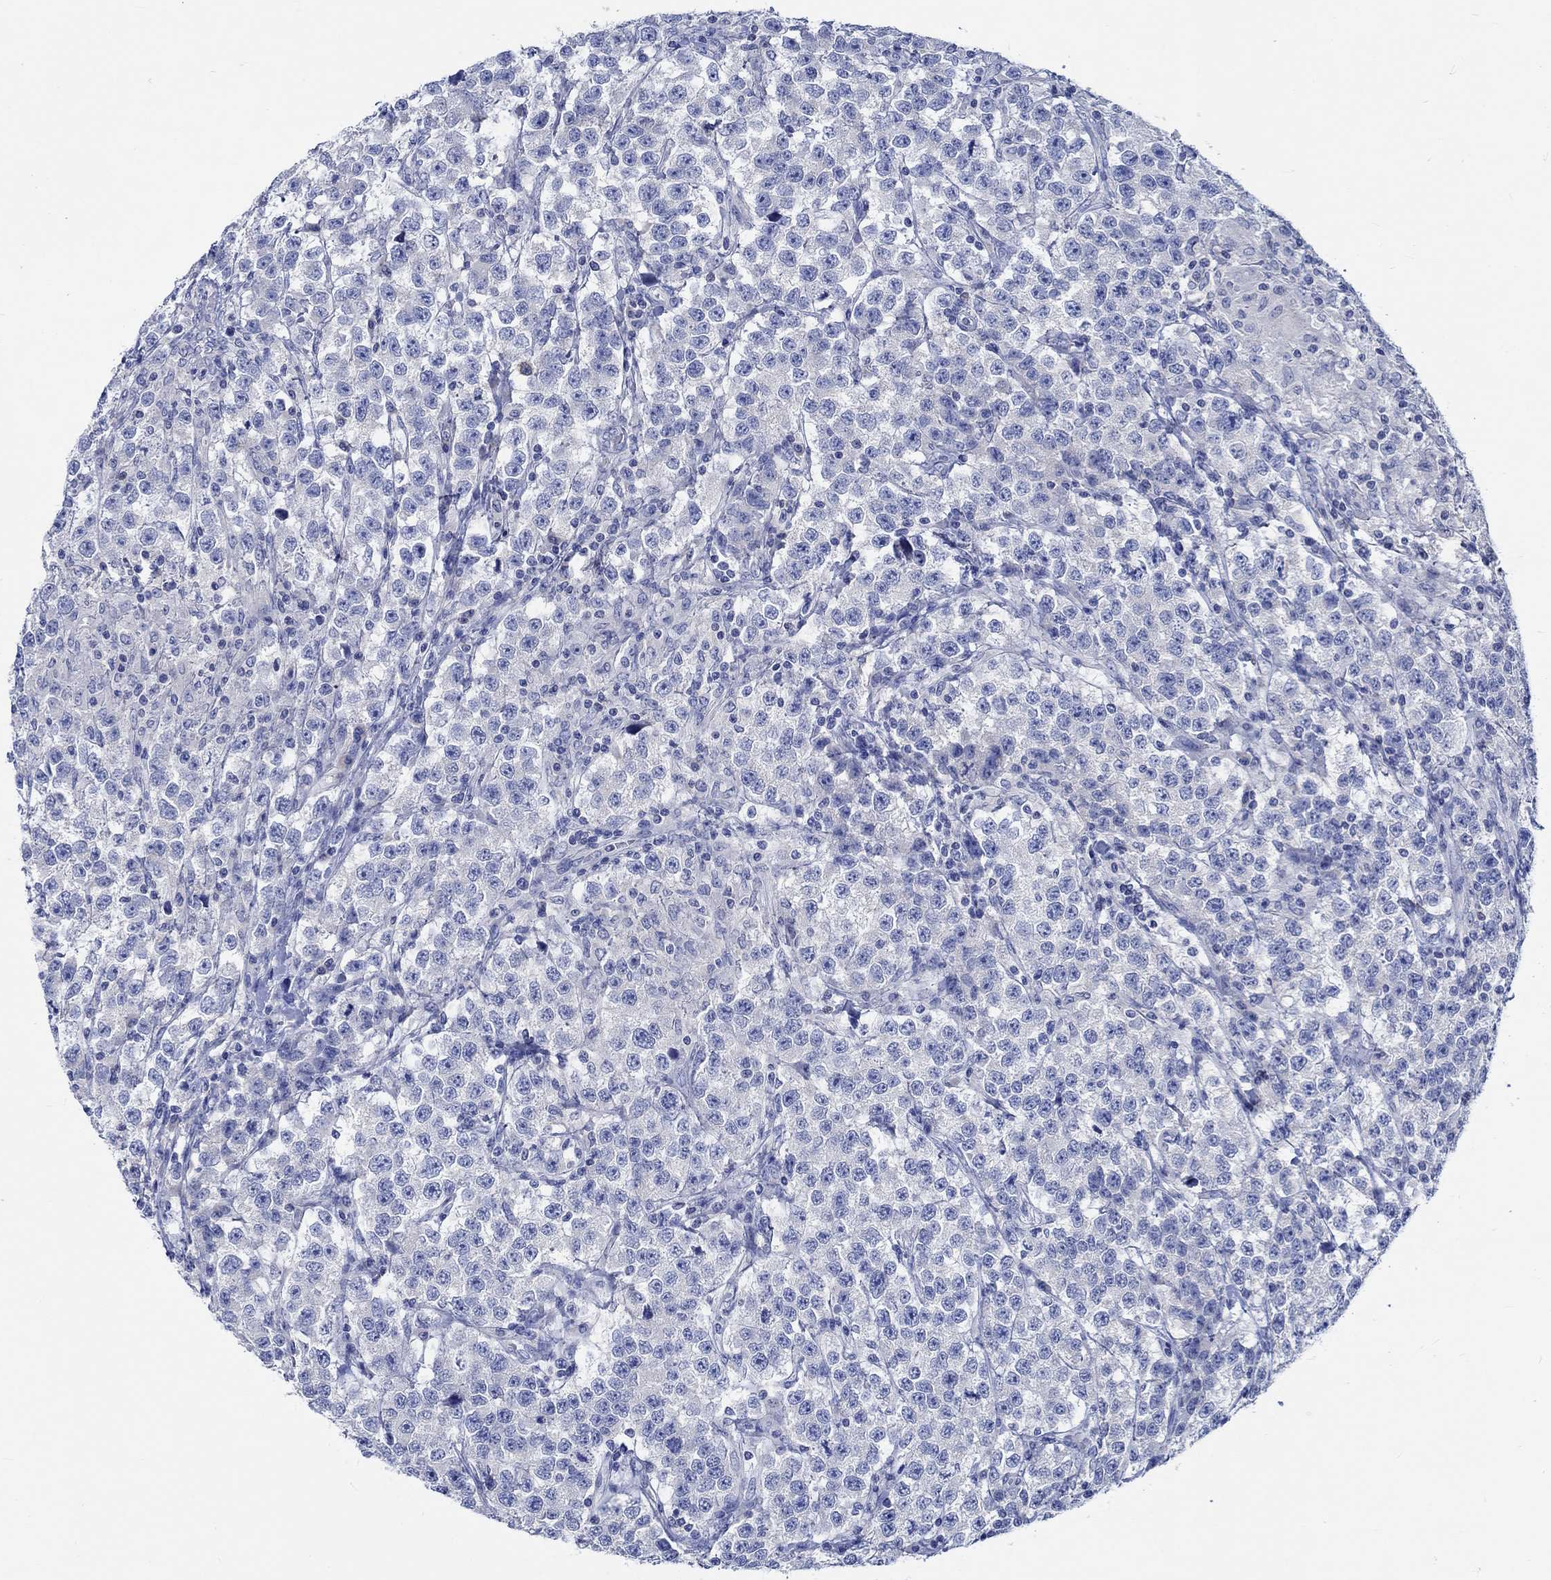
{"staining": {"intensity": "negative", "quantity": "none", "location": "none"}, "tissue": "testis cancer", "cell_type": "Tumor cells", "image_type": "cancer", "snomed": [{"axis": "morphology", "description": "Seminoma, NOS"}, {"axis": "topography", "description": "Testis"}], "caption": "IHC micrograph of human seminoma (testis) stained for a protein (brown), which demonstrates no staining in tumor cells.", "gene": "PTPRN2", "patient": {"sex": "male", "age": 59}}